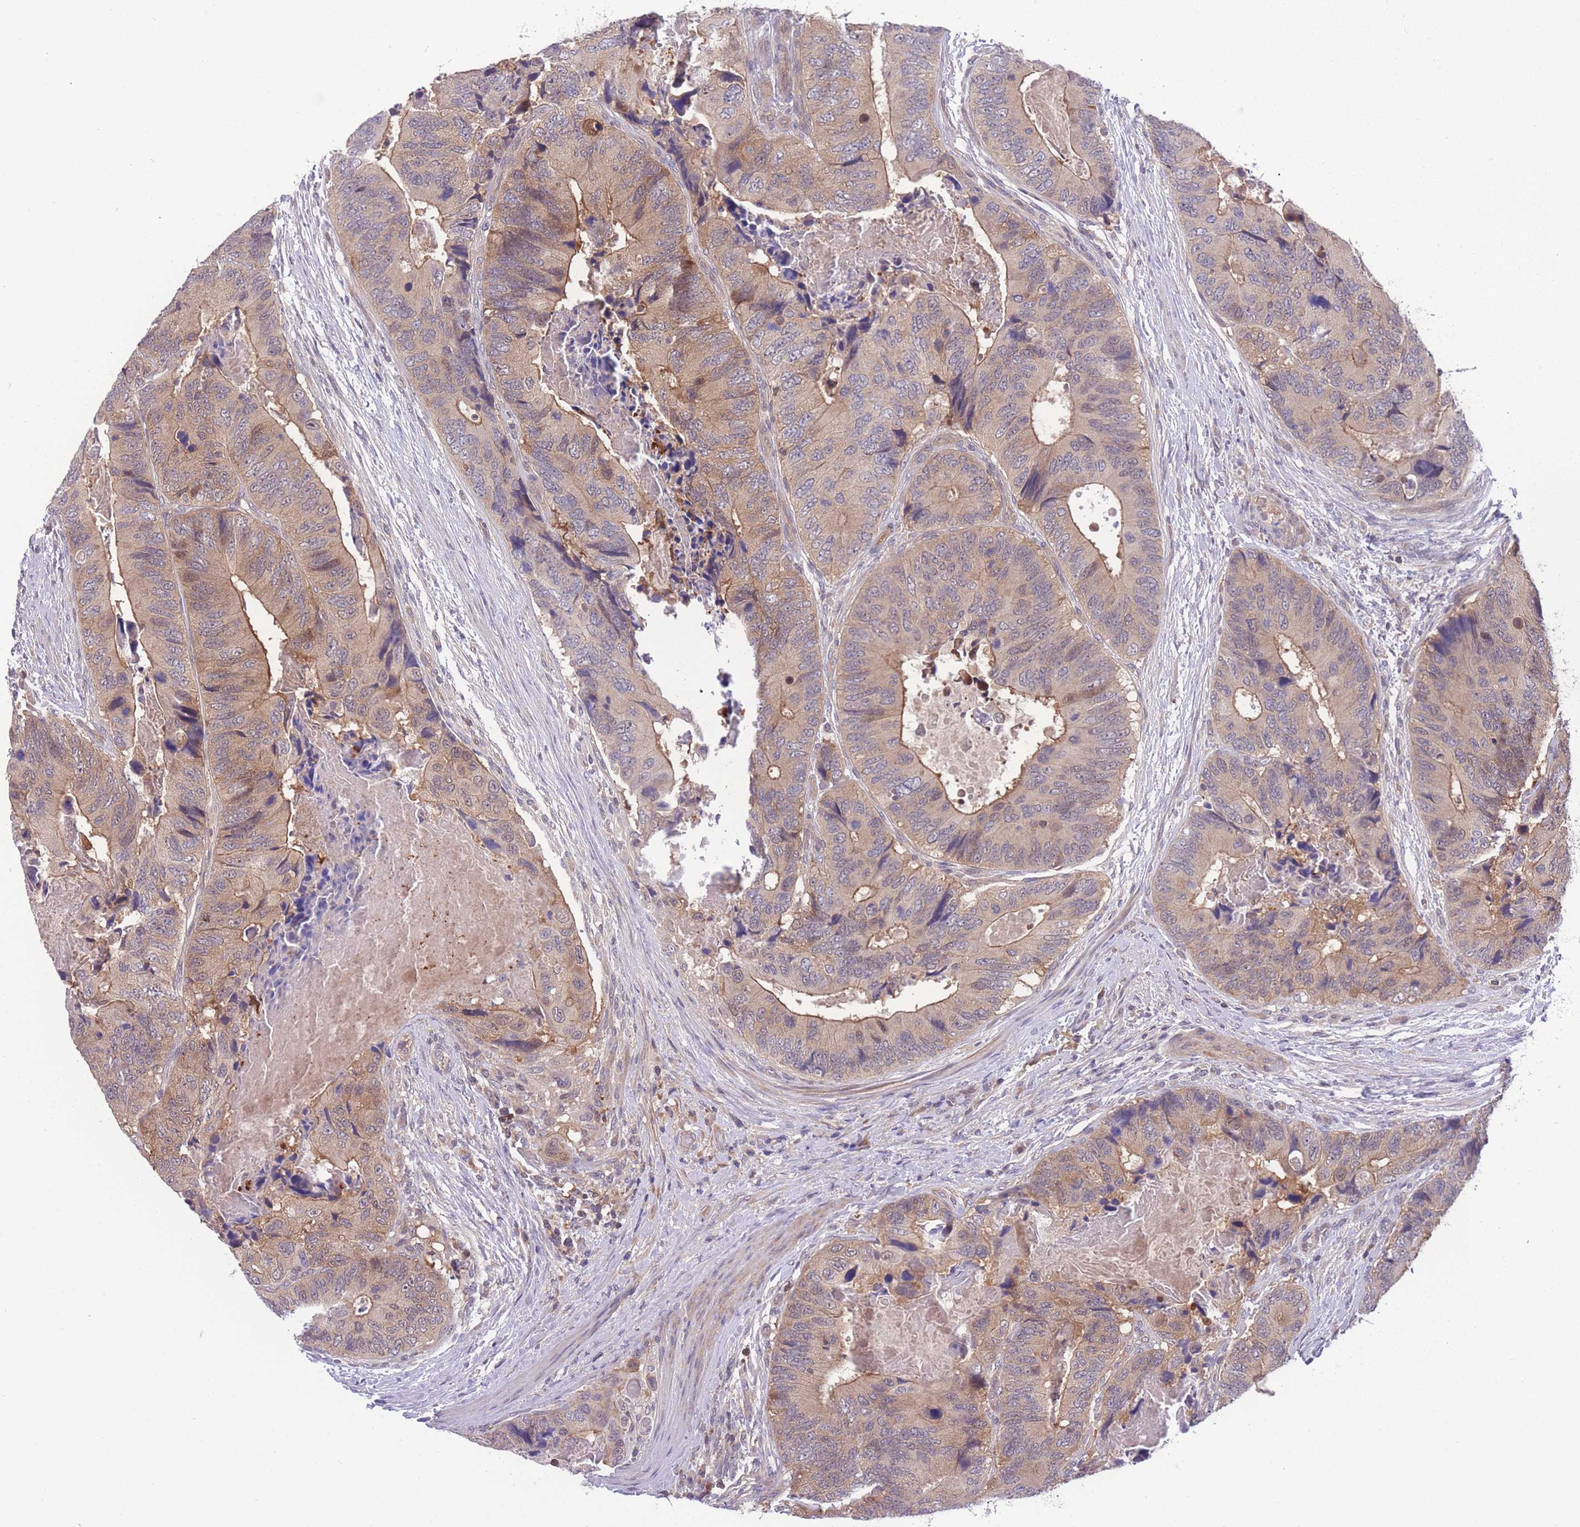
{"staining": {"intensity": "moderate", "quantity": ">75%", "location": "cytoplasmic/membranous"}, "tissue": "colorectal cancer", "cell_type": "Tumor cells", "image_type": "cancer", "snomed": [{"axis": "morphology", "description": "Adenocarcinoma, NOS"}, {"axis": "topography", "description": "Colon"}], "caption": "Colorectal cancer stained for a protein exhibits moderate cytoplasmic/membranous positivity in tumor cells.", "gene": "UBE2N", "patient": {"sex": "male", "age": 84}}